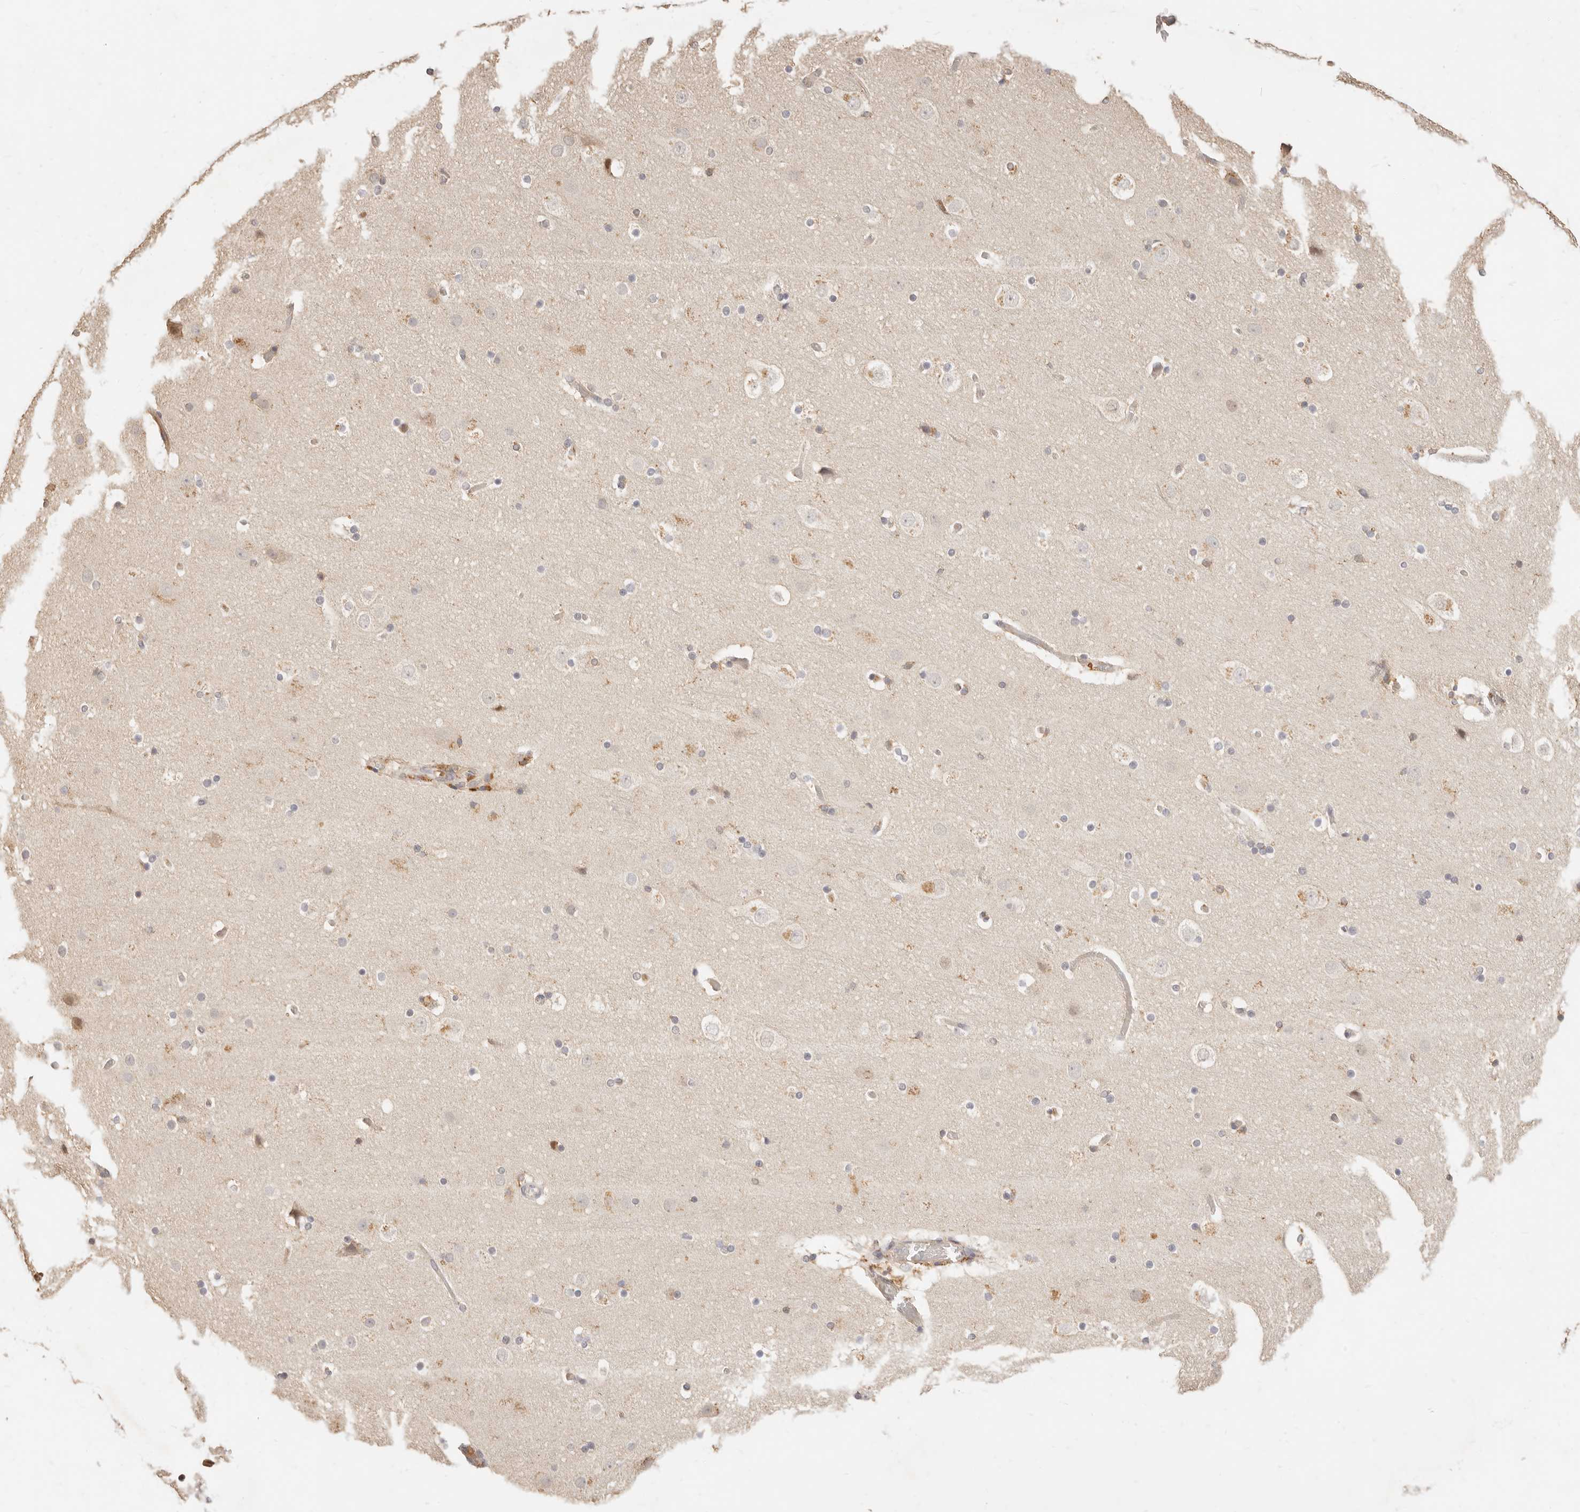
{"staining": {"intensity": "weak", "quantity": ">75%", "location": "cytoplasmic/membranous"}, "tissue": "cerebral cortex", "cell_type": "Endothelial cells", "image_type": "normal", "snomed": [{"axis": "morphology", "description": "Normal tissue, NOS"}, {"axis": "topography", "description": "Cerebral cortex"}], "caption": "This image displays IHC staining of unremarkable cerebral cortex, with low weak cytoplasmic/membranous positivity in about >75% of endothelial cells.", "gene": "TMTC2", "patient": {"sex": "male", "age": 57}}